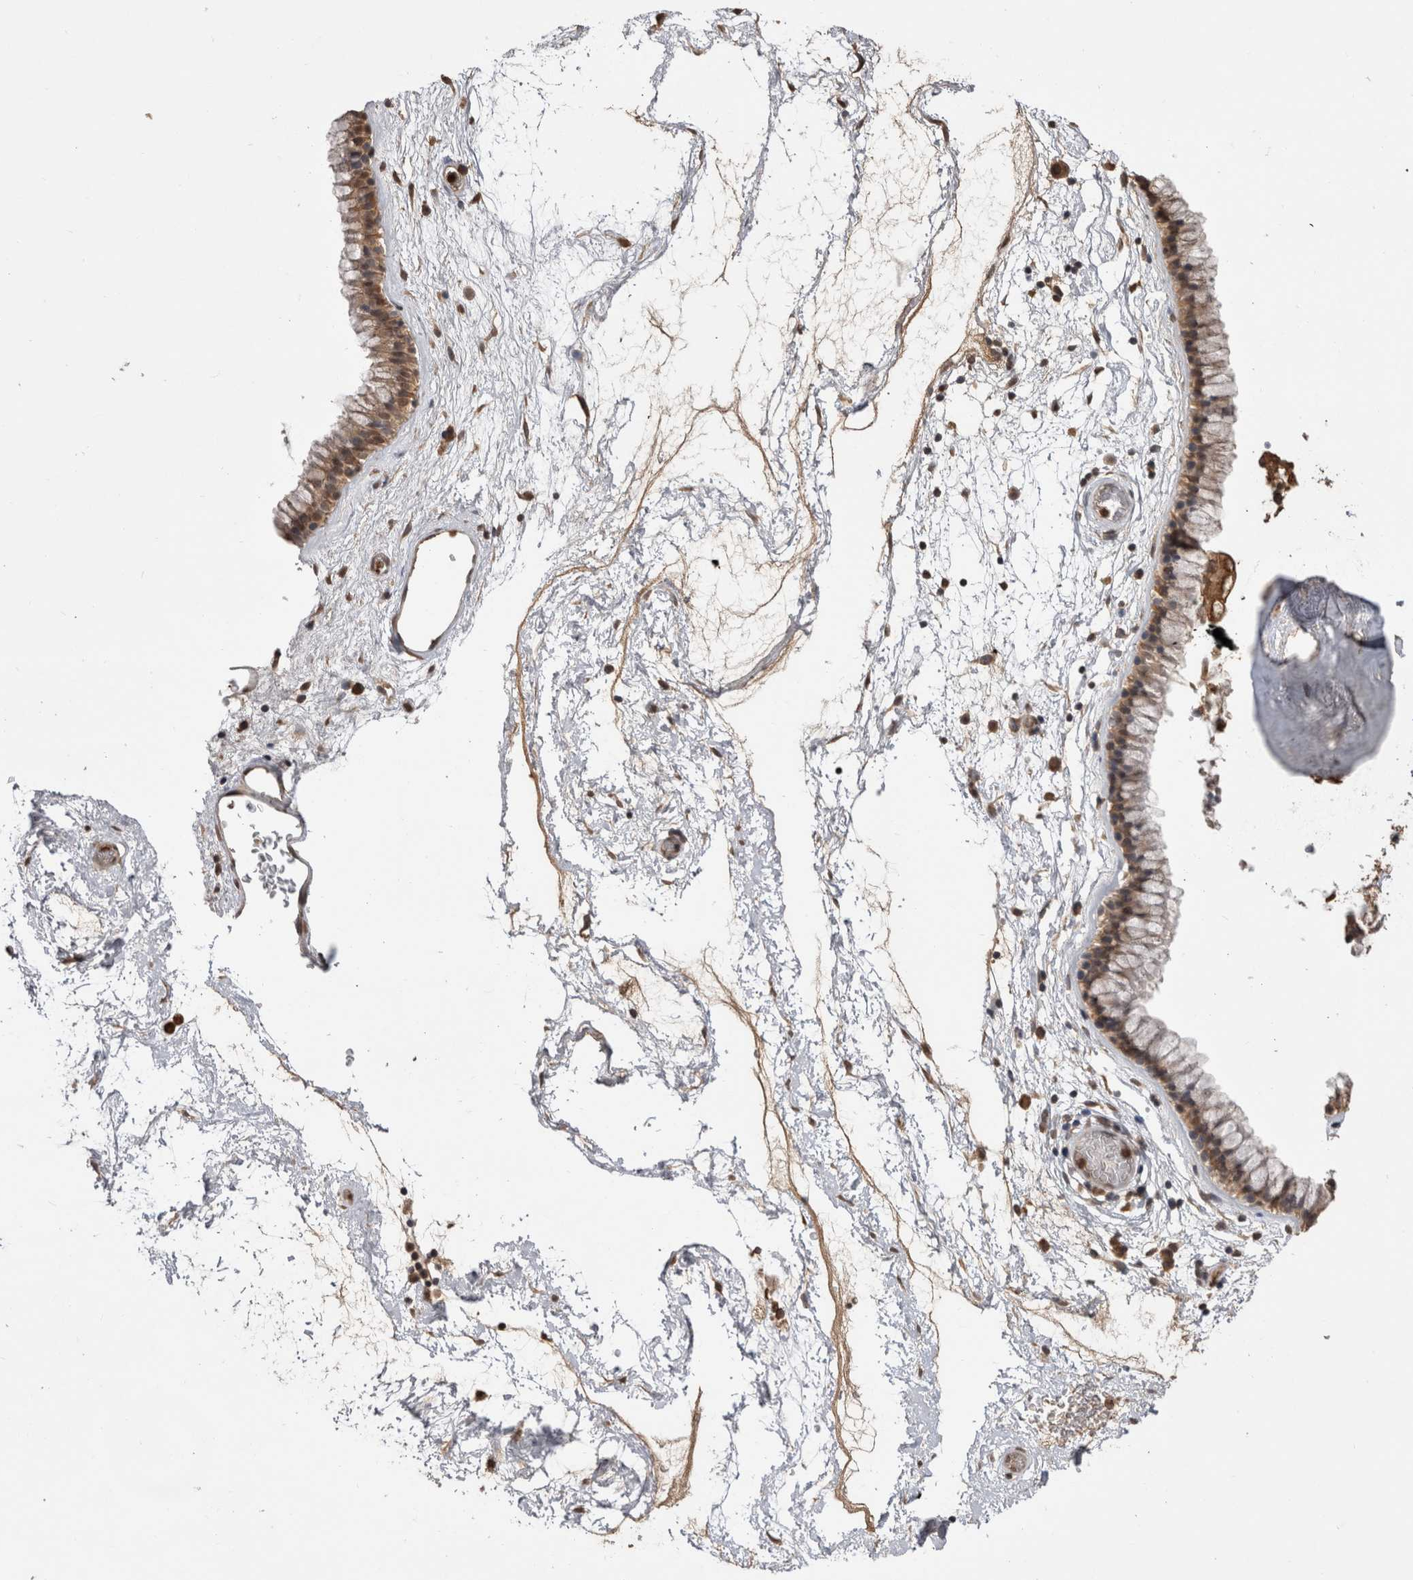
{"staining": {"intensity": "moderate", "quantity": ">75%", "location": "cytoplasmic/membranous,nuclear"}, "tissue": "nasopharynx", "cell_type": "Respiratory epithelial cells", "image_type": "normal", "snomed": [{"axis": "morphology", "description": "Normal tissue, NOS"}, {"axis": "morphology", "description": "Inflammation, NOS"}, {"axis": "topography", "description": "Nasopharynx"}], "caption": "Moderate cytoplasmic/membranous,nuclear staining for a protein is identified in about >75% of respiratory epithelial cells of benign nasopharynx using immunohistochemistry (IHC).", "gene": "PAK4", "patient": {"sex": "male", "age": 48}}